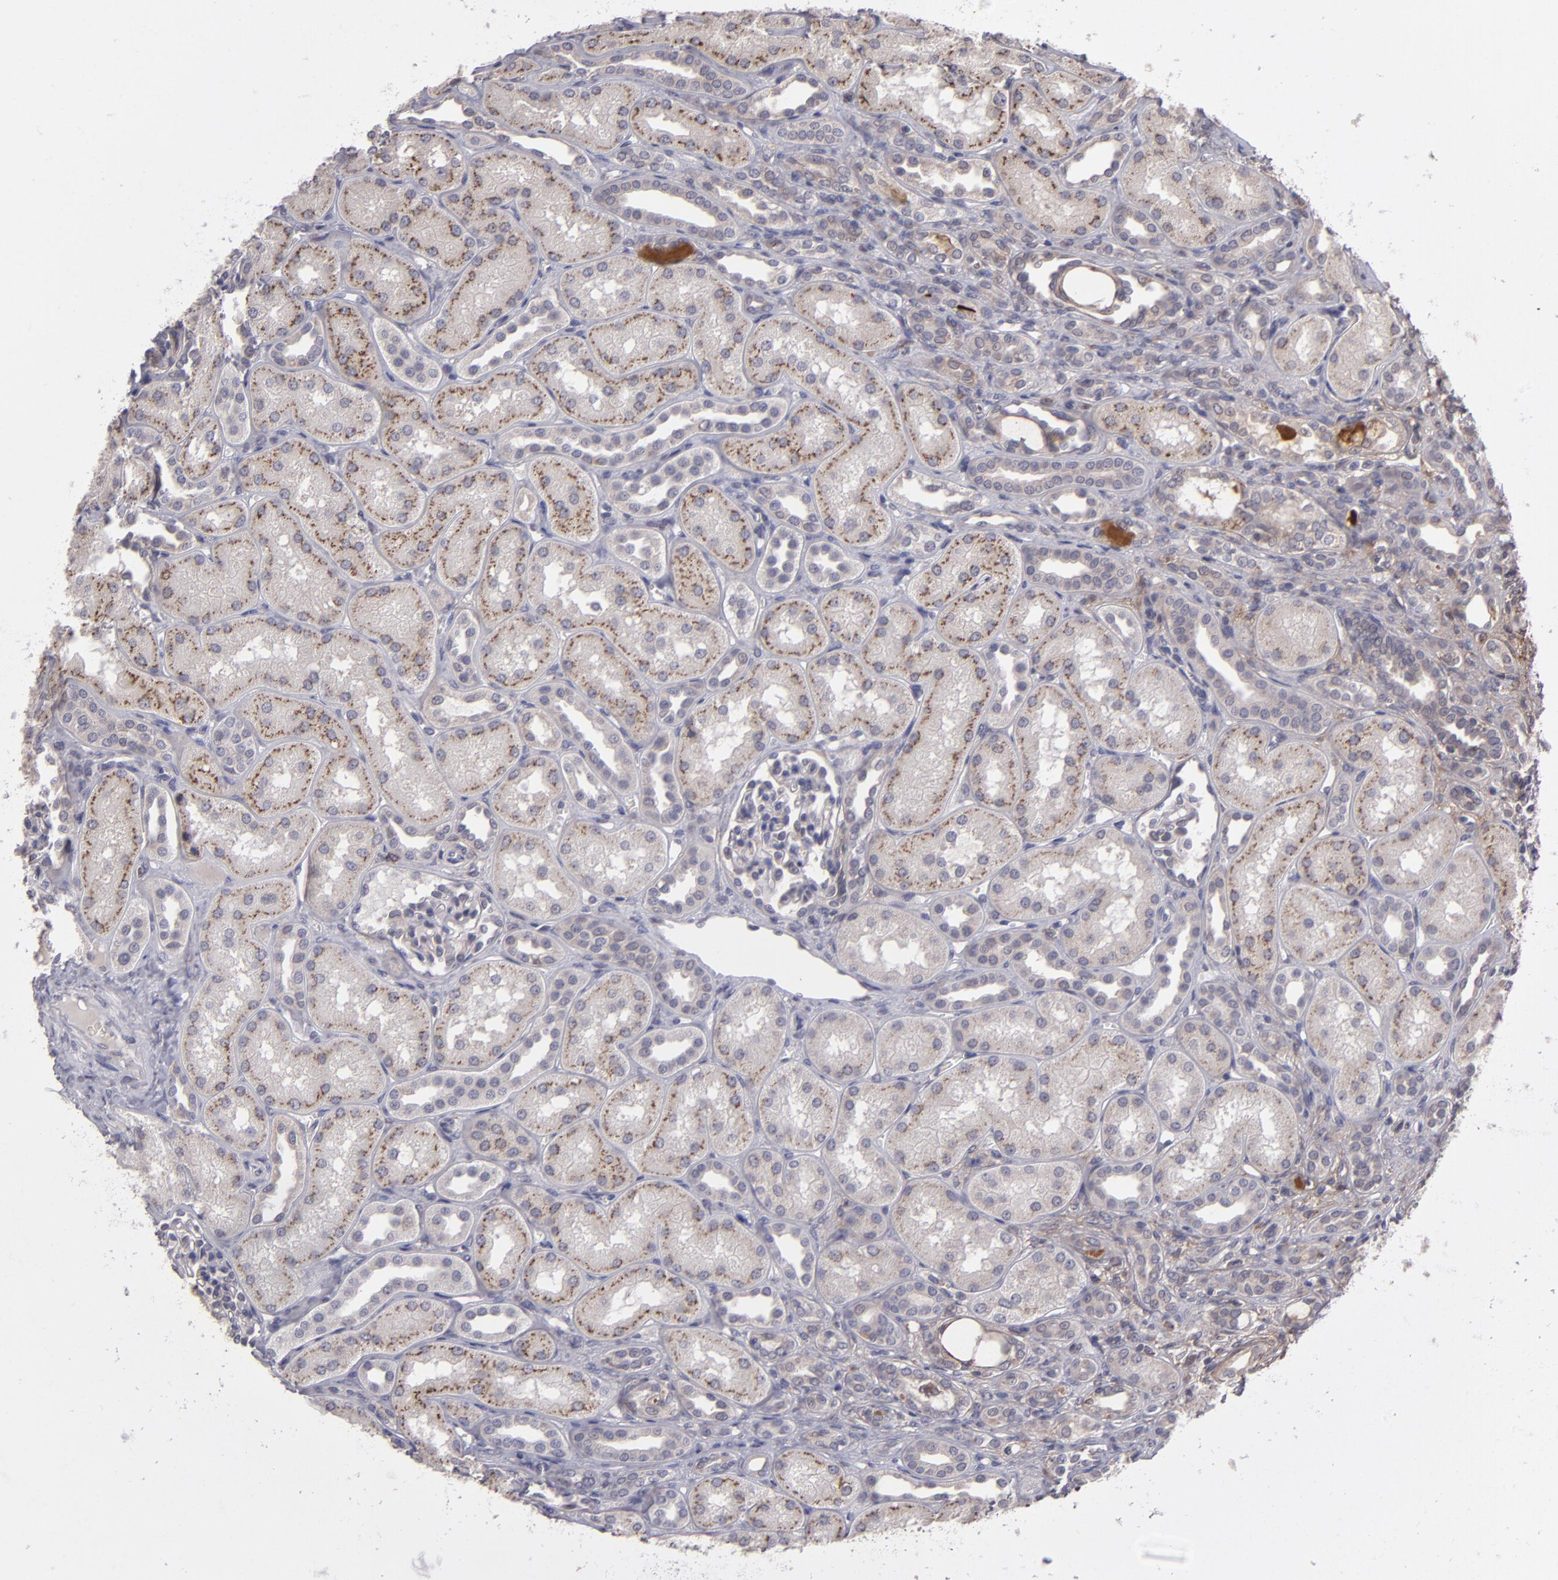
{"staining": {"intensity": "weak", "quantity": "<25%", "location": "cytoplasmic/membranous"}, "tissue": "kidney", "cell_type": "Cells in glomeruli", "image_type": "normal", "snomed": [{"axis": "morphology", "description": "Normal tissue, NOS"}, {"axis": "topography", "description": "Kidney"}], "caption": "Histopathology image shows no significant protein positivity in cells in glomeruli of unremarkable kidney. (Brightfield microscopy of DAB immunohistochemistry at high magnification).", "gene": "IL12A", "patient": {"sex": "male", "age": 7}}